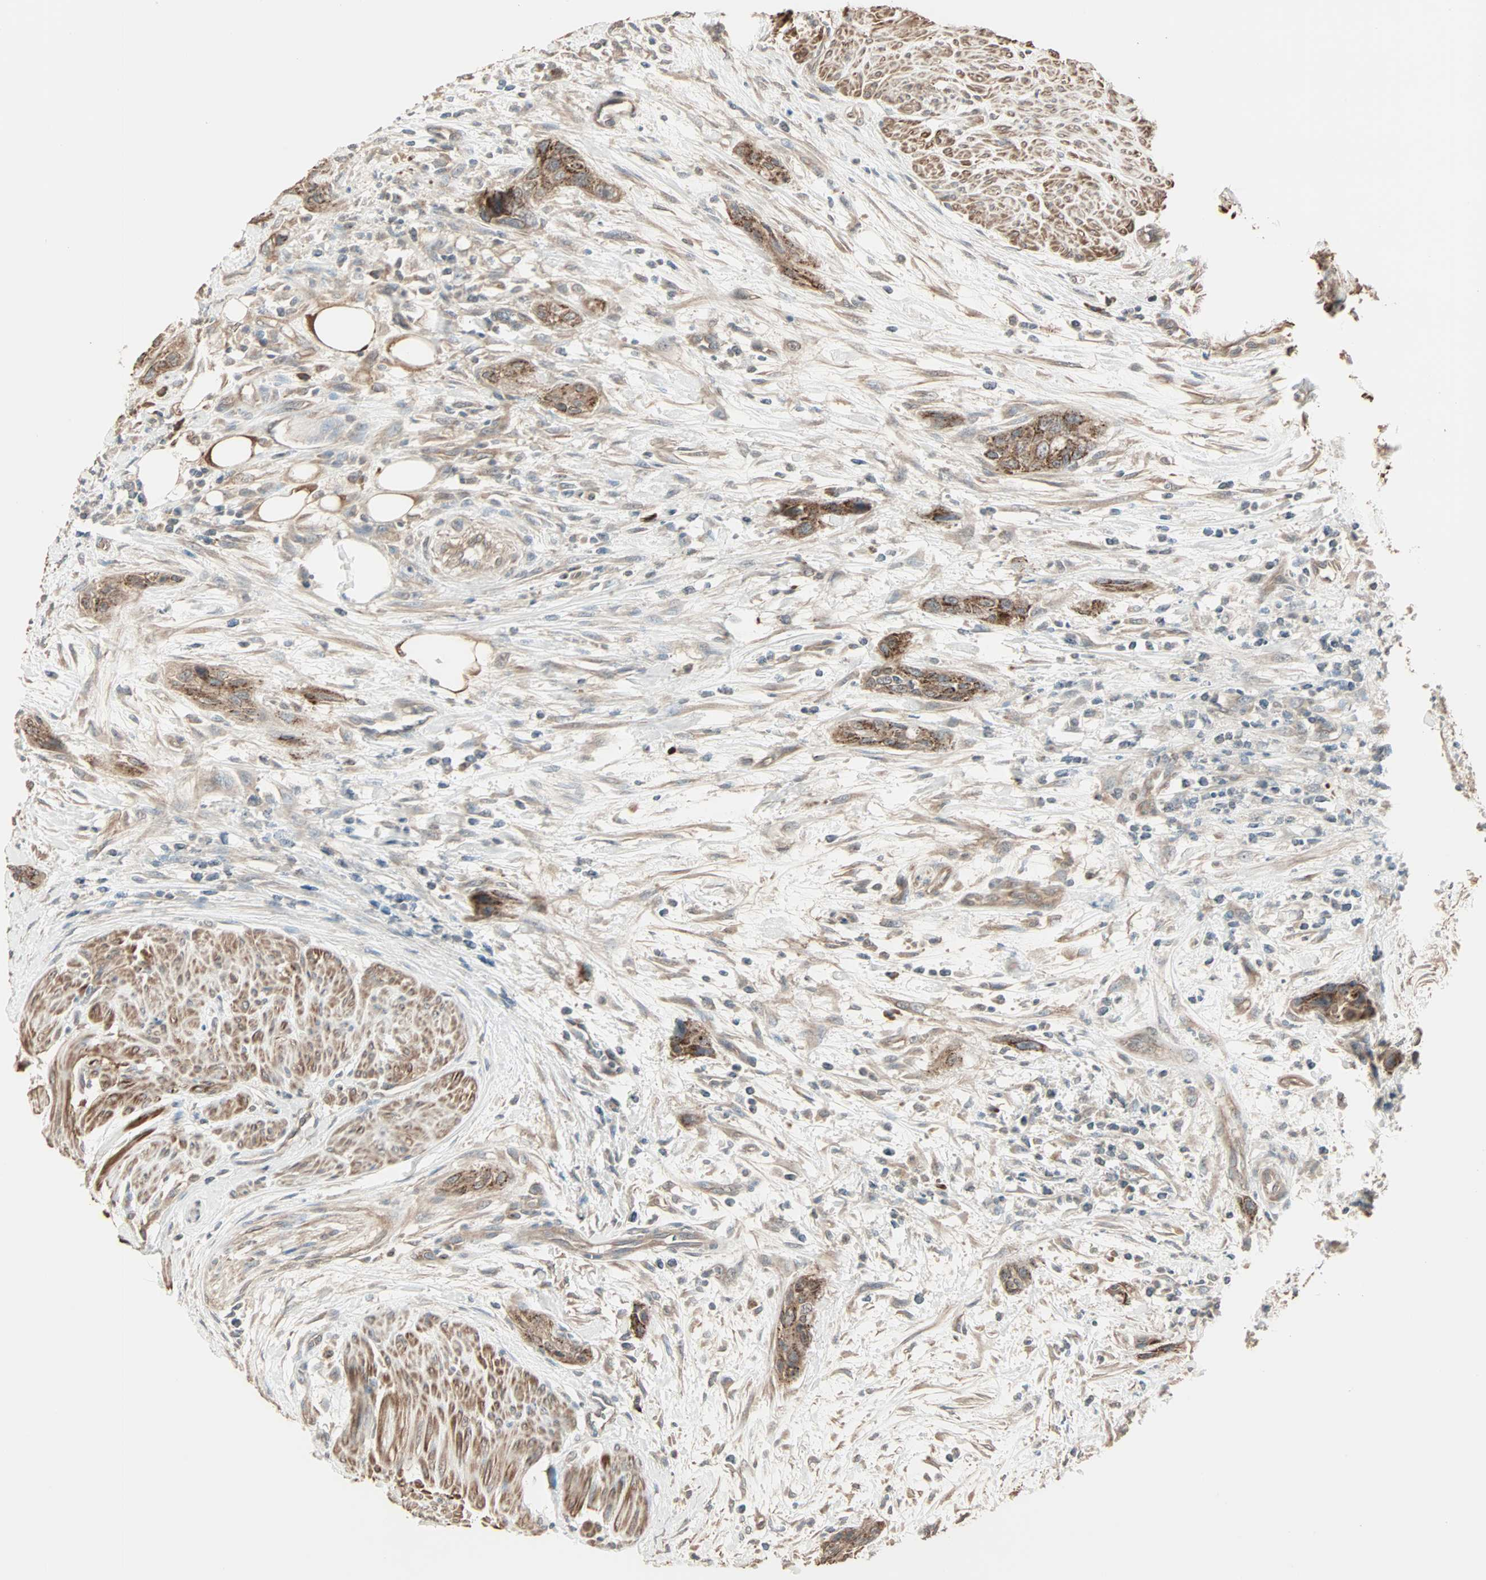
{"staining": {"intensity": "moderate", "quantity": ">75%", "location": "cytoplasmic/membranous"}, "tissue": "urothelial cancer", "cell_type": "Tumor cells", "image_type": "cancer", "snomed": [{"axis": "morphology", "description": "Urothelial carcinoma, High grade"}, {"axis": "topography", "description": "Urinary bladder"}], "caption": "This micrograph demonstrates urothelial carcinoma (high-grade) stained with immunohistochemistry (IHC) to label a protein in brown. The cytoplasmic/membranous of tumor cells show moderate positivity for the protein. Nuclei are counter-stained blue.", "gene": "GALNT3", "patient": {"sex": "male", "age": 35}}